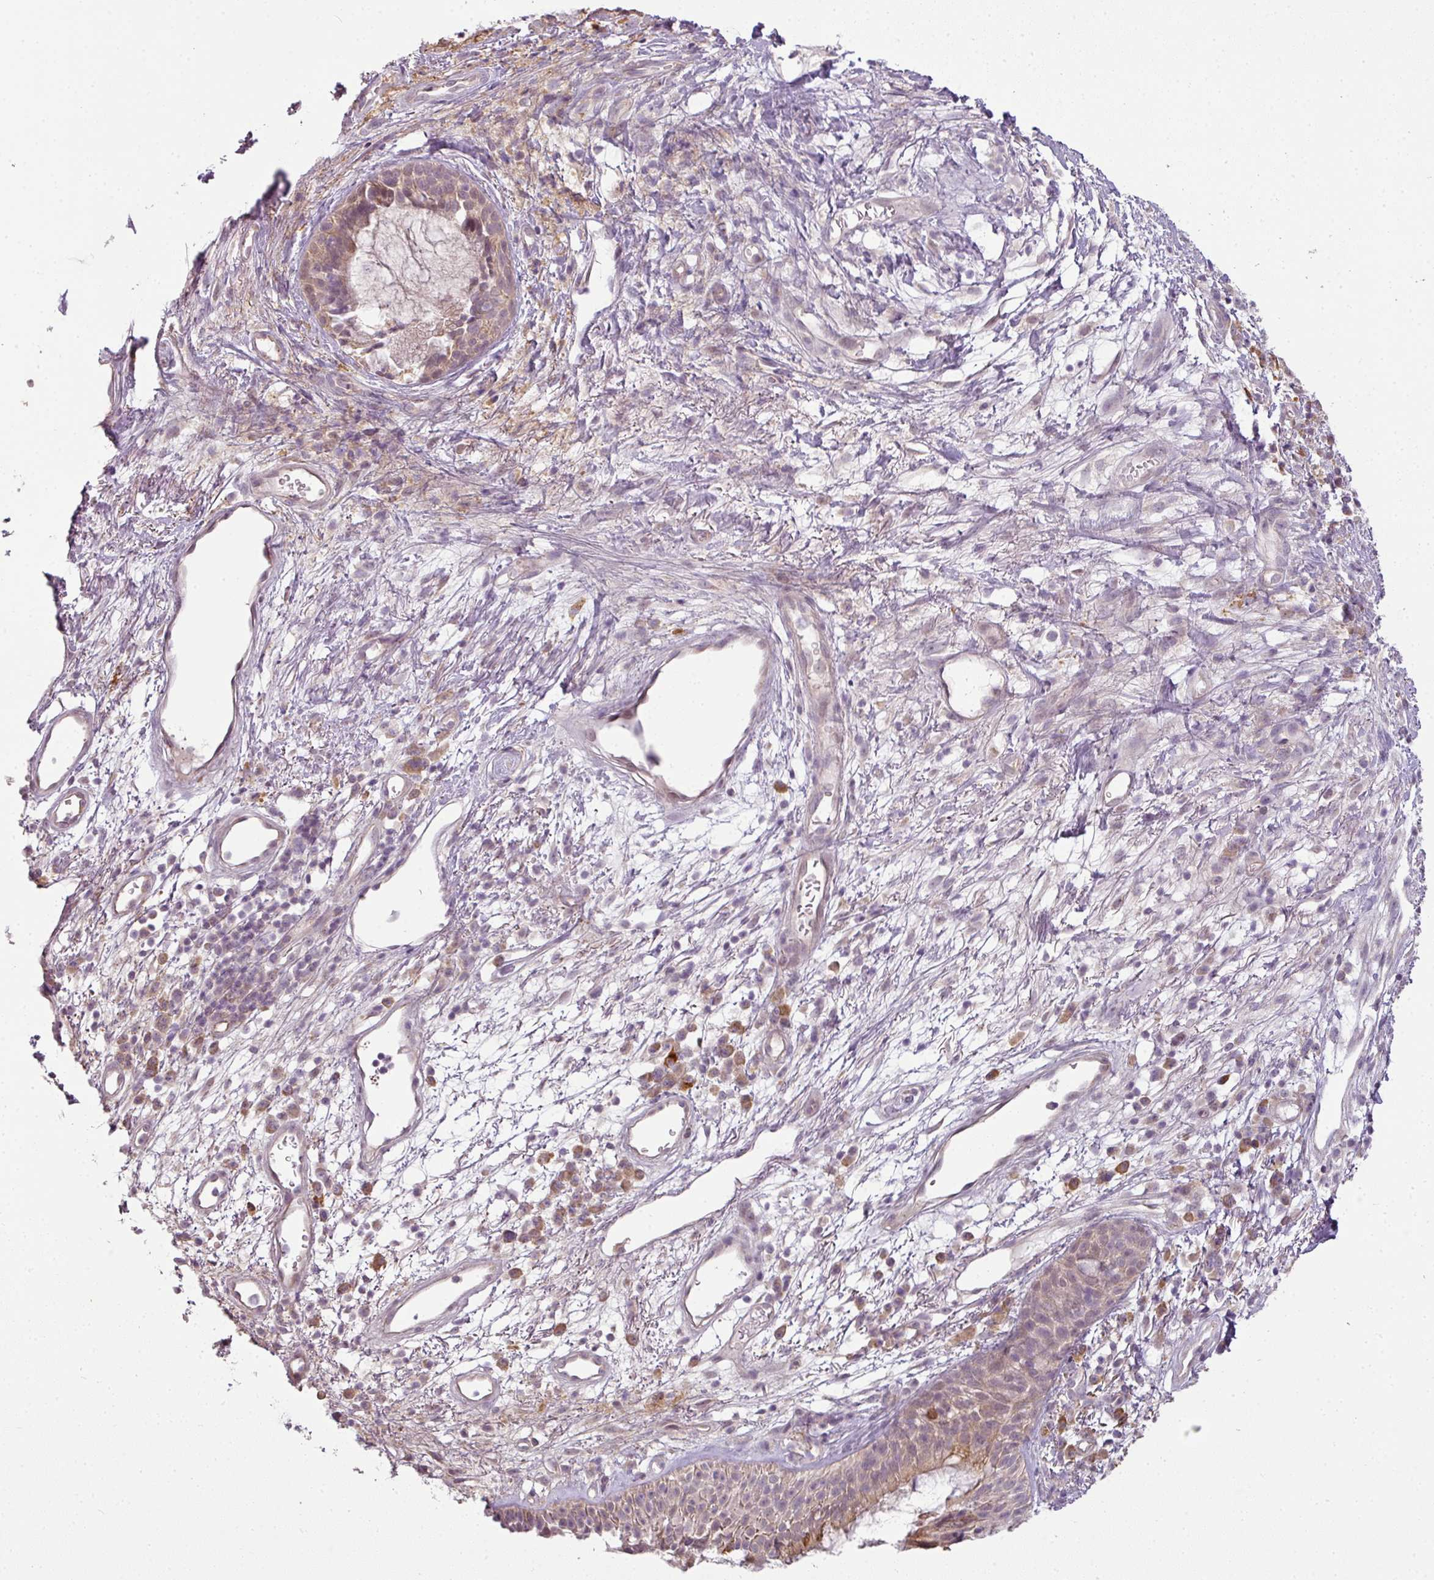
{"staining": {"intensity": "moderate", "quantity": "25%-75%", "location": "cytoplasmic/membranous"}, "tissue": "nasopharynx", "cell_type": "Respiratory epithelial cells", "image_type": "normal", "snomed": [{"axis": "morphology", "description": "Normal tissue, NOS"}, {"axis": "topography", "description": "Cartilage tissue"}, {"axis": "topography", "description": "Nasopharynx"}, {"axis": "topography", "description": "Thyroid gland"}], "caption": "Immunohistochemical staining of normal nasopharynx displays moderate cytoplasmic/membranous protein positivity in approximately 25%-75% of respiratory epithelial cells. The staining was performed using DAB (3,3'-diaminobenzidine) to visualize the protein expression in brown, while the nuclei were stained in blue with hematoxylin (Magnification: 20x).", "gene": "LY75", "patient": {"sex": "male", "age": 63}}